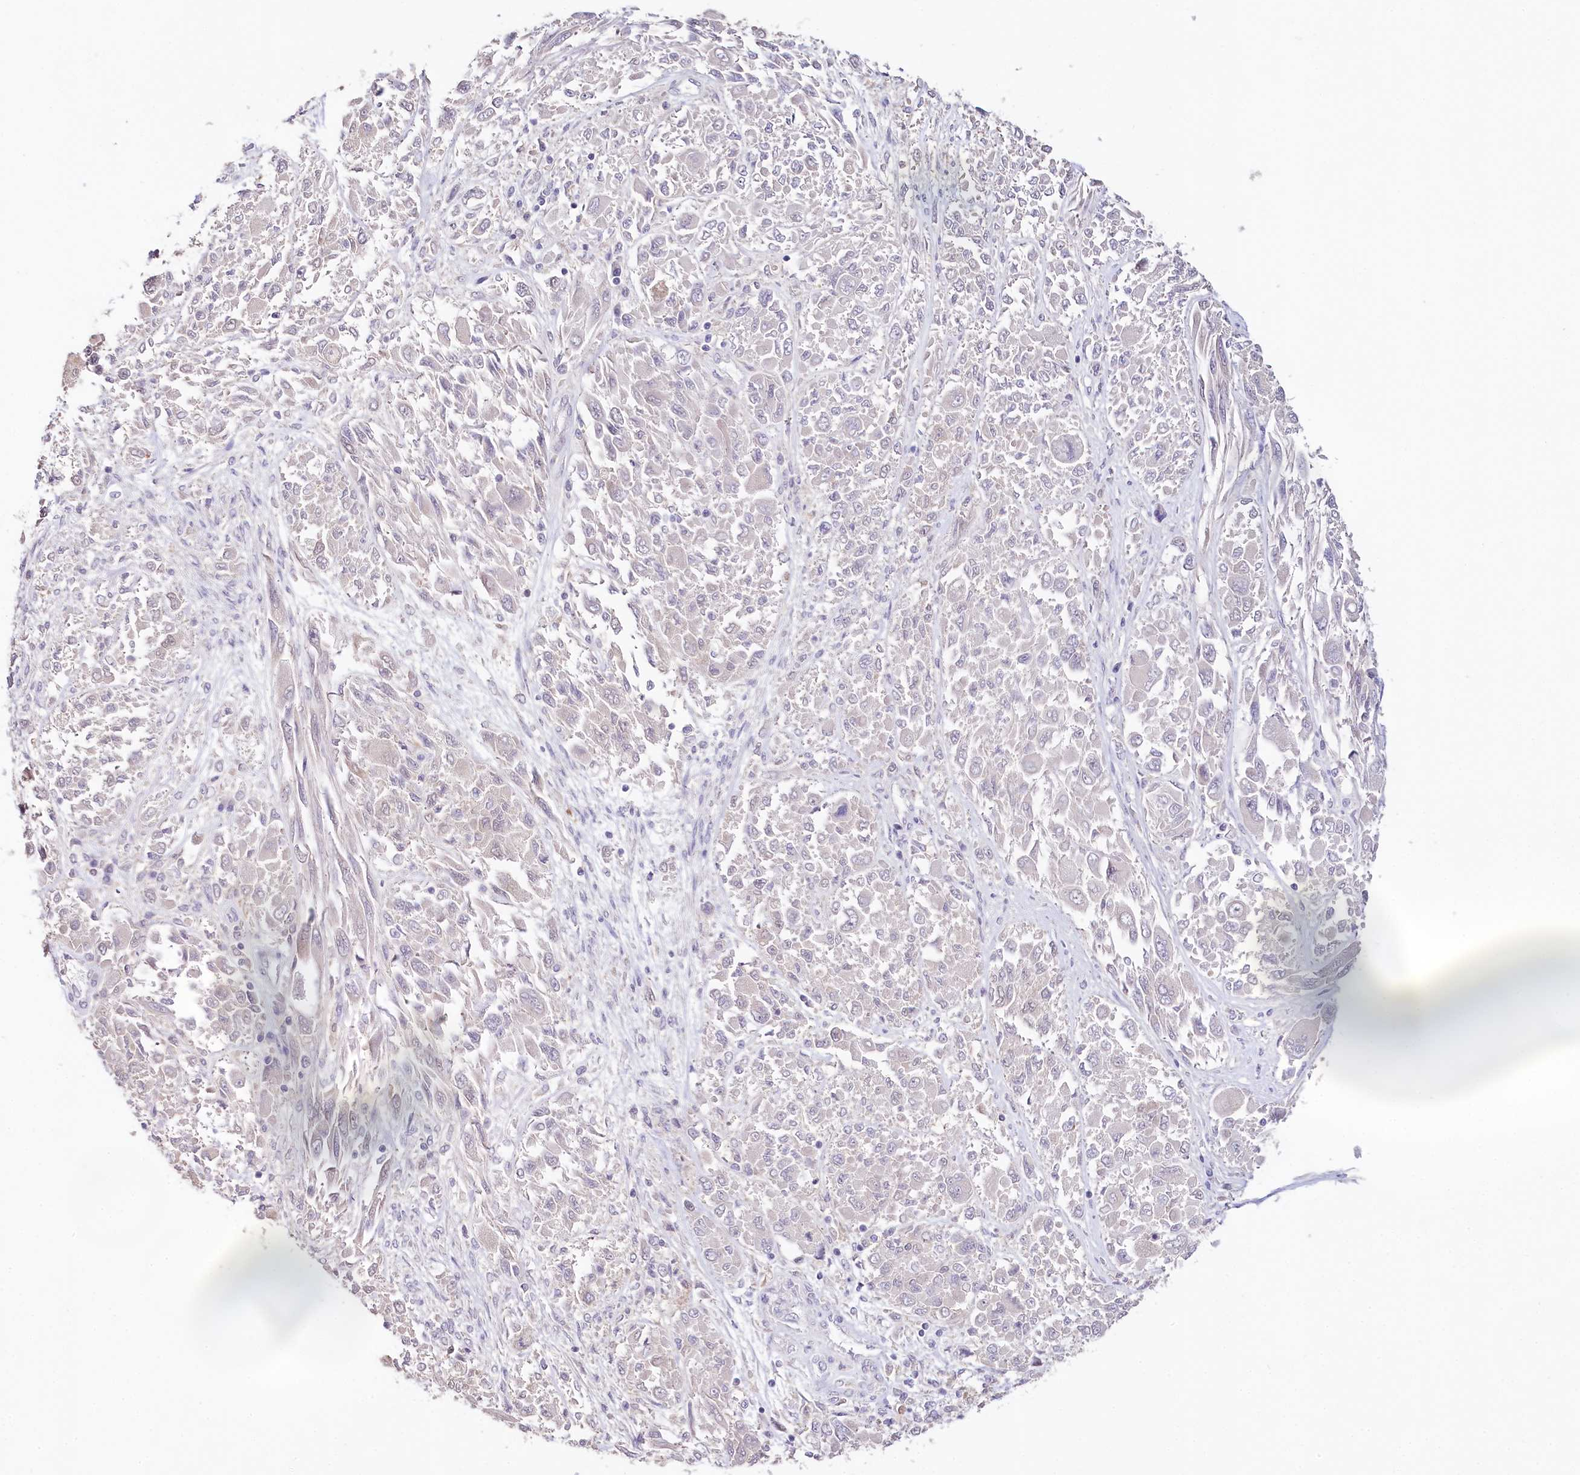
{"staining": {"intensity": "negative", "quantity": "none", "location": "none"}, "tissue": "melanoma", "cell_type": "Tumor cells", "image_type": "cancer", "snomed": [{"axis": "morphology", "description": "Malignant melanoma, NOS"}, {"axis": "topography", "description": "Skin"}], "caption": "The immunohistochemistry photomicrograph has no significant staining in tumor cells of malignant melanoma tissue. The staining is performed using DAB (3,3'-diaminobenzidine) brown chromogen with nuclei counter-stained in using hematoxylin.", "gene": "DAPK1", "patient": {"sex": "female", "age": 91}}